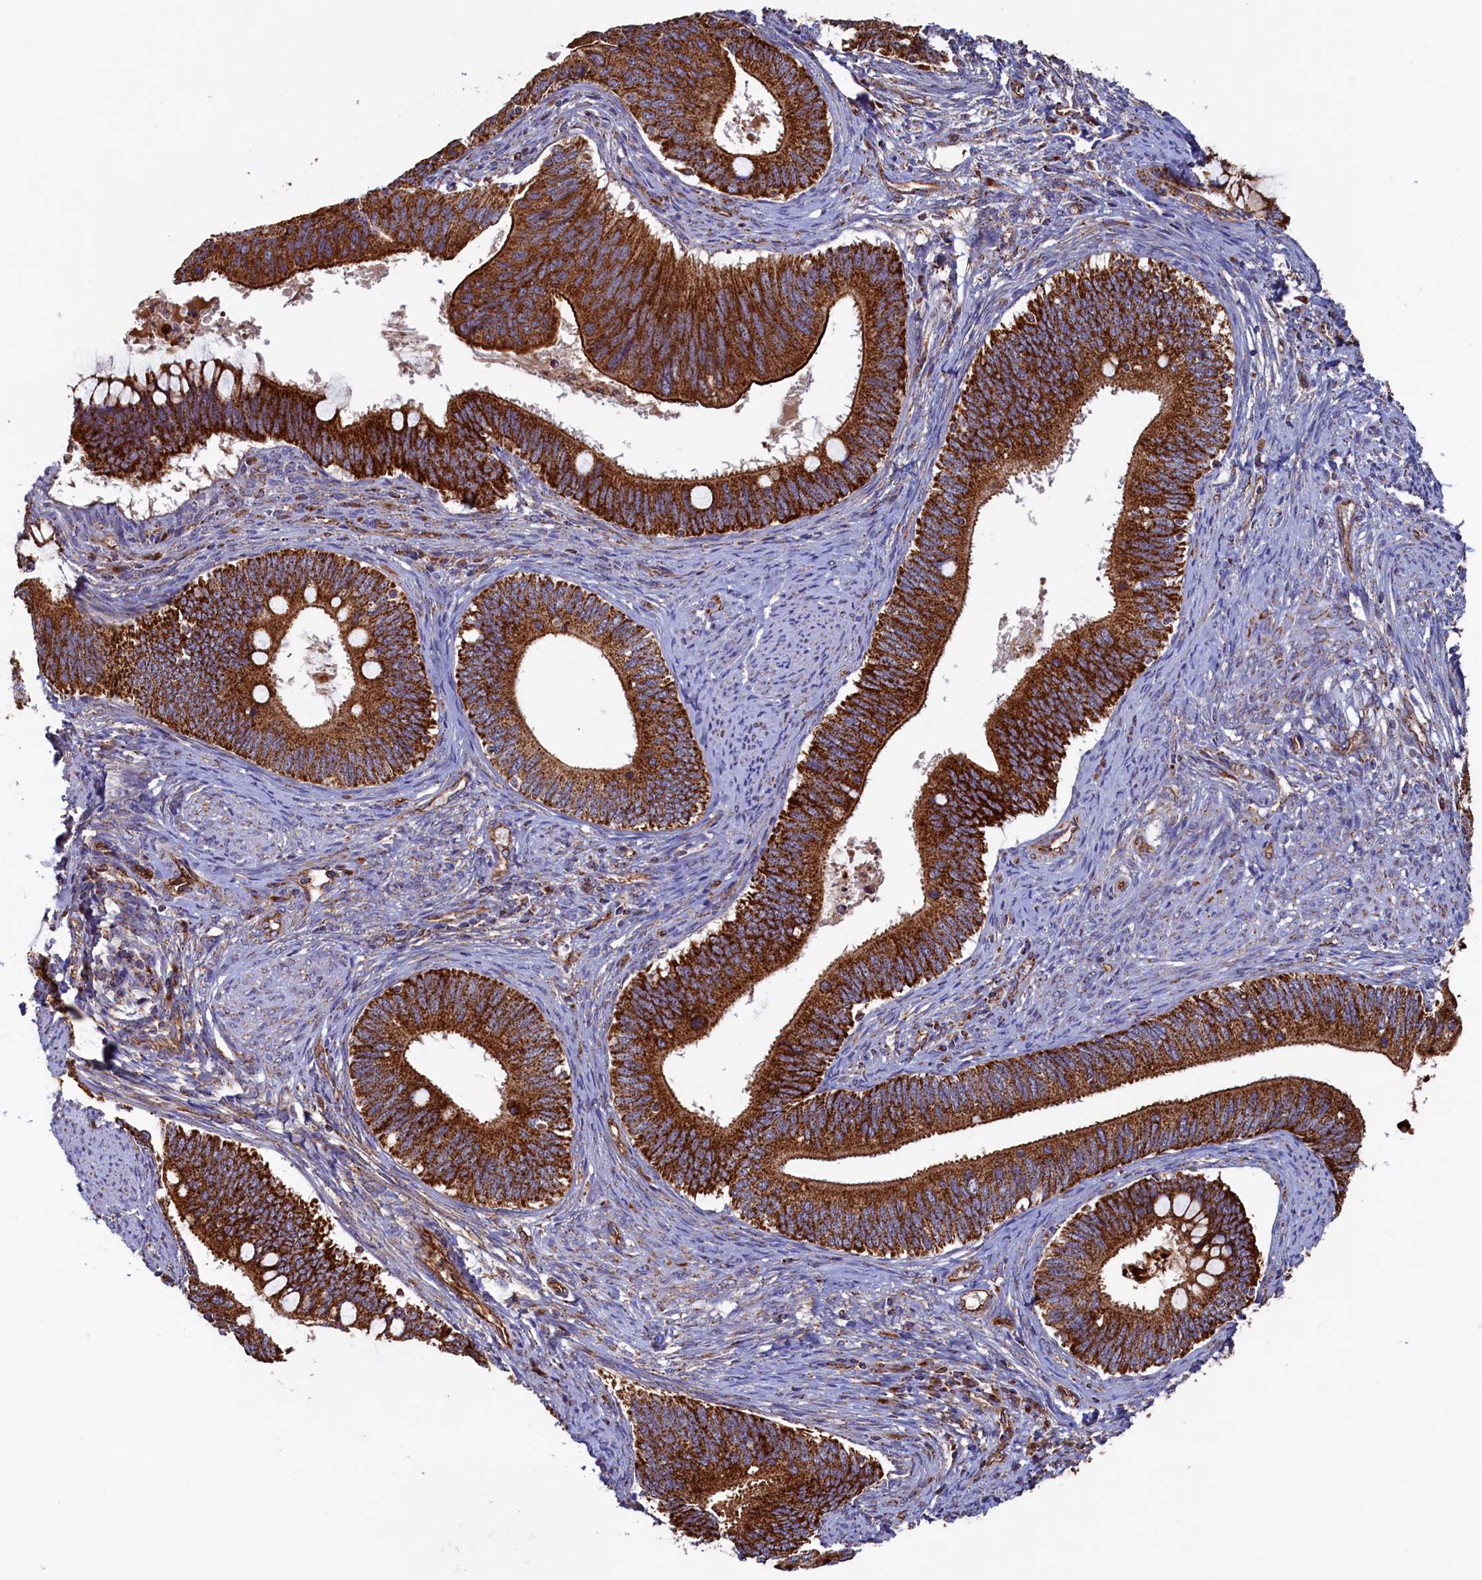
{"staining": {"intensity": "strong", "quantity": ">75%", "location": "cytoplasmic/membranous"}, "tissue": "cervical cancer", "cell_type": "Tumor cells", "image_type": "cancer", "snomed": [{"axis": "morphology", "description": "Adenocarcinoma, NOS"}, {"axis": "topography", "description": "Cervix"}], "caption": "IHC (DAB (3,3'-diaminobenzidine)) staining of adenocarcinoma (cervical) reveals strong cytoplasmic/membranous protein staining in approximately >75% of tumor cells. The staining was performed using DAB (3,3'-diaminobenzidine), with brown indicating positive protein expression. Nuclei are stained blue with hematoxylin.", "gene": "UBE3B", "patient": {"sex": "female", "age": 42}}